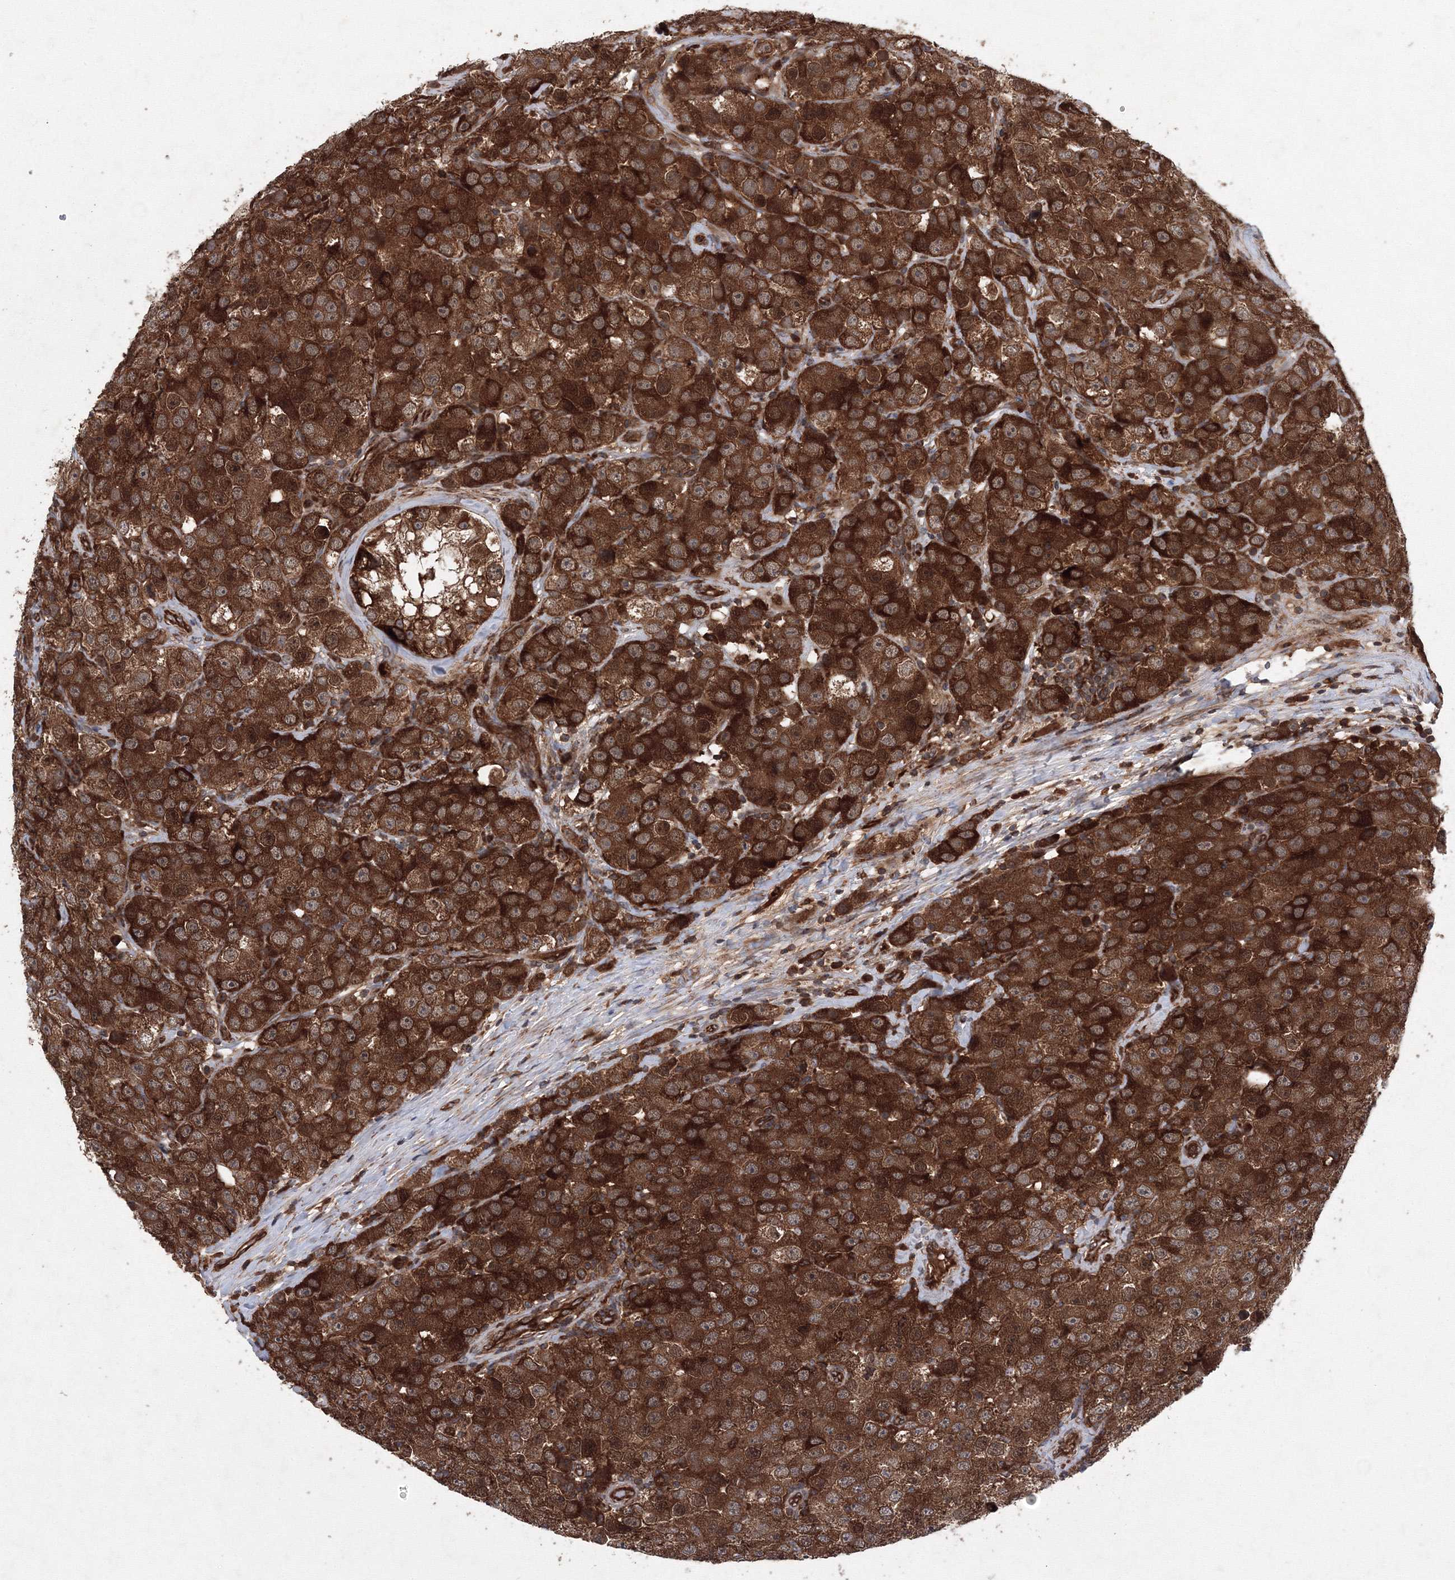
{"staining": {"intensity": "strong", "quantity": ">75%", "location": "cytoplasmic/membranous"}, "tissue": "testis cancer", "cell_type": "Tumor cells", "image_type": "cancer", "snomed": [{"axis": "morphology", "description": "Seminoma, NOS"}, {"axis": "topography", "description": "Testis"}], "caption": "Immunohistochemistry staining of seminoma (testis), which displays high levels of strong cytoplasmic/membranous expression in about >75% of tumor cells indicating strong cytoplasmic/membranous protein expression. The staining was performed using DAB (brown) for protein detection and nuclei were counterstained in hematoxylin (blue).", "gene": "ATG3", "patient": {"sex": "male", "age": 28}}